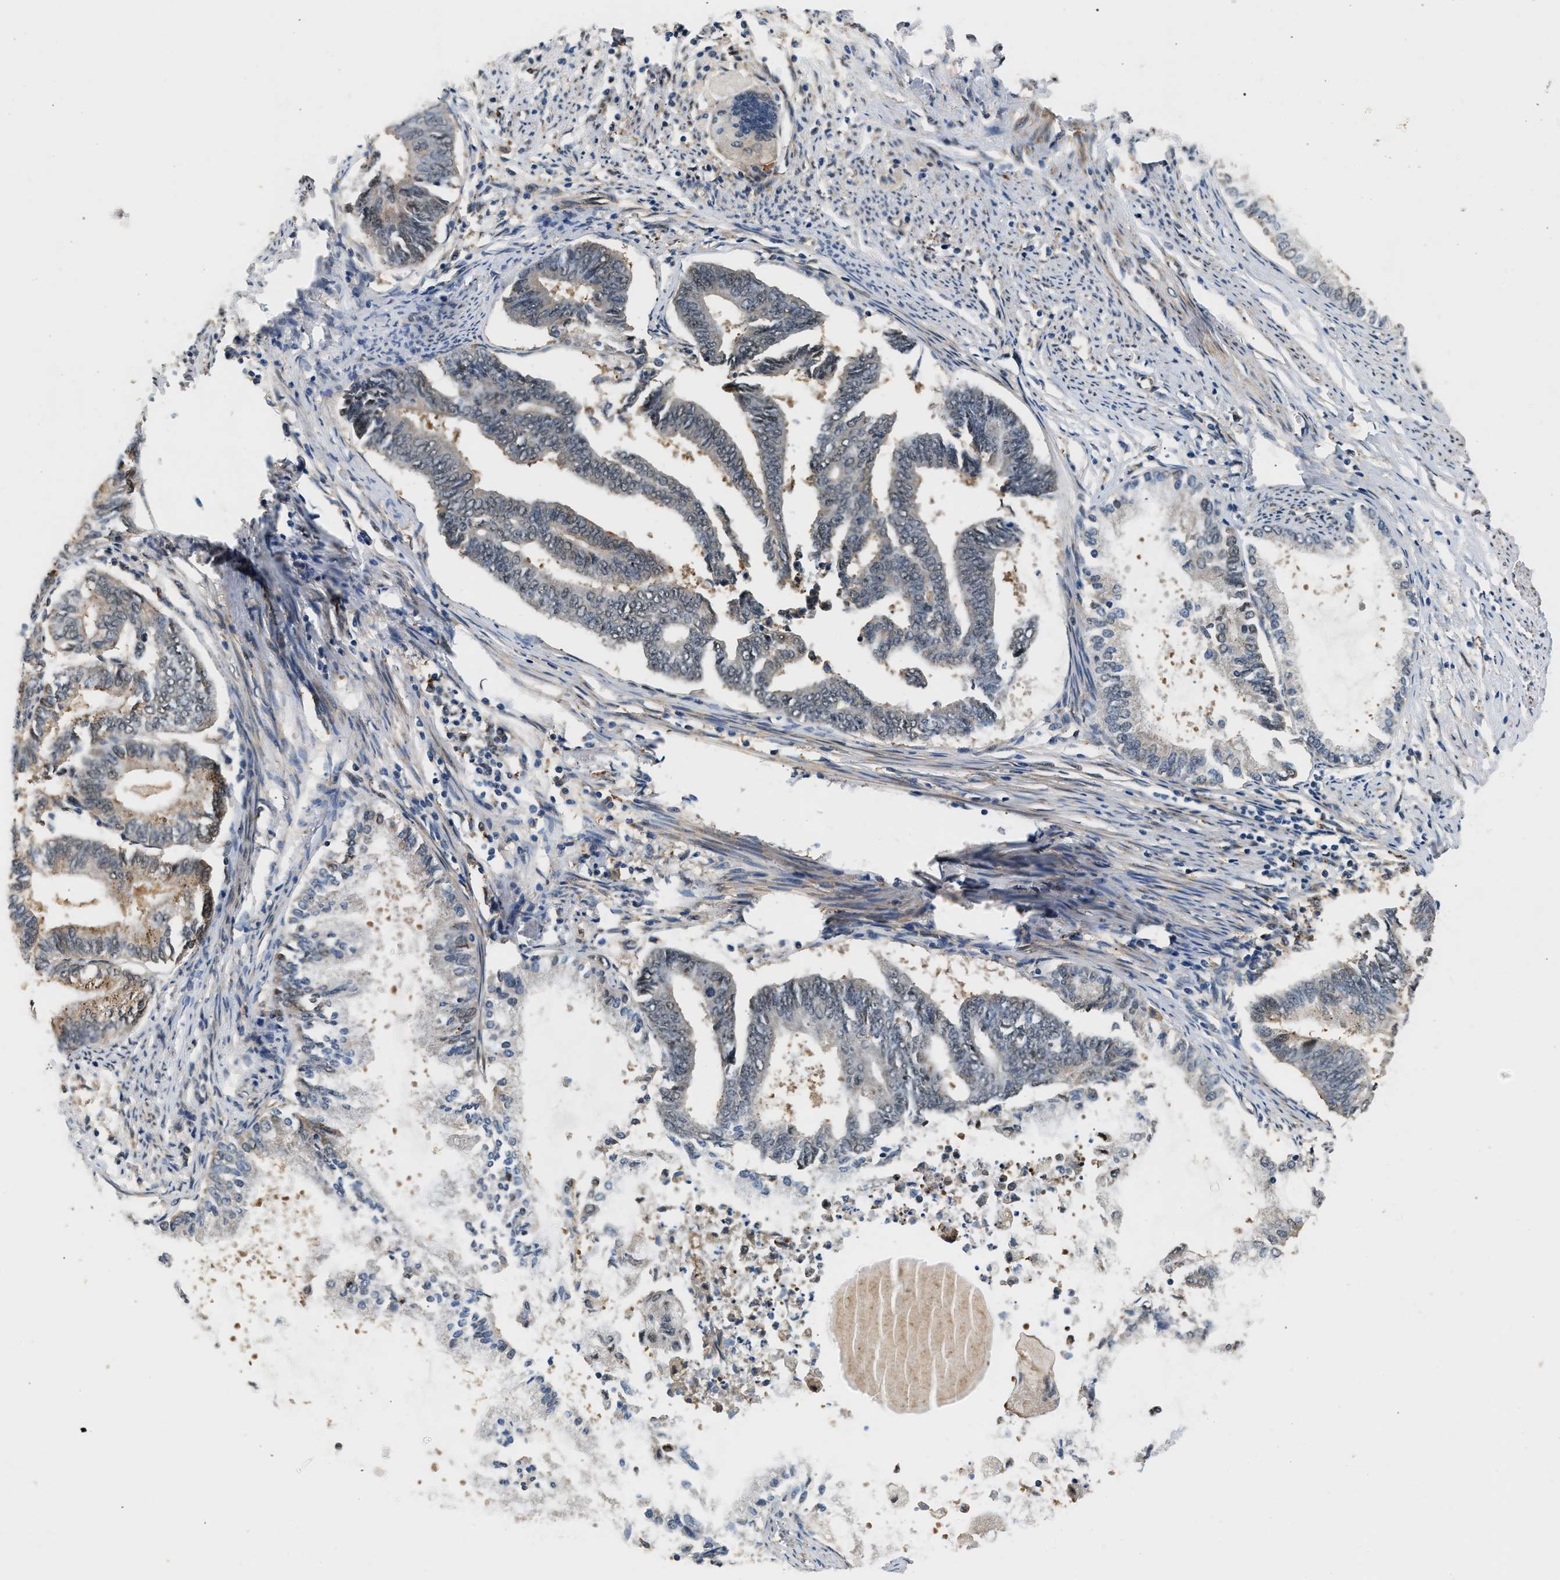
{"staining": {"intensity": "weak", "quantity": "<25%", "location": "cytoplasmic/membranous"}, "tissue": "endometrial cancer", "cell_type": "Tumor cells", "image_type": "cancer", "snomed": [{"axis": "morphology", "description": "Adenocarcinoma, NOS"}, {"axis": "topography", "description": "Endometrium"}], "caption": "A micrograph of human endometrial adenocarcinoma is negative for staining in tumor cells.", "gene": "LARP6", "patient": {"sex": "female", "age": 86}}